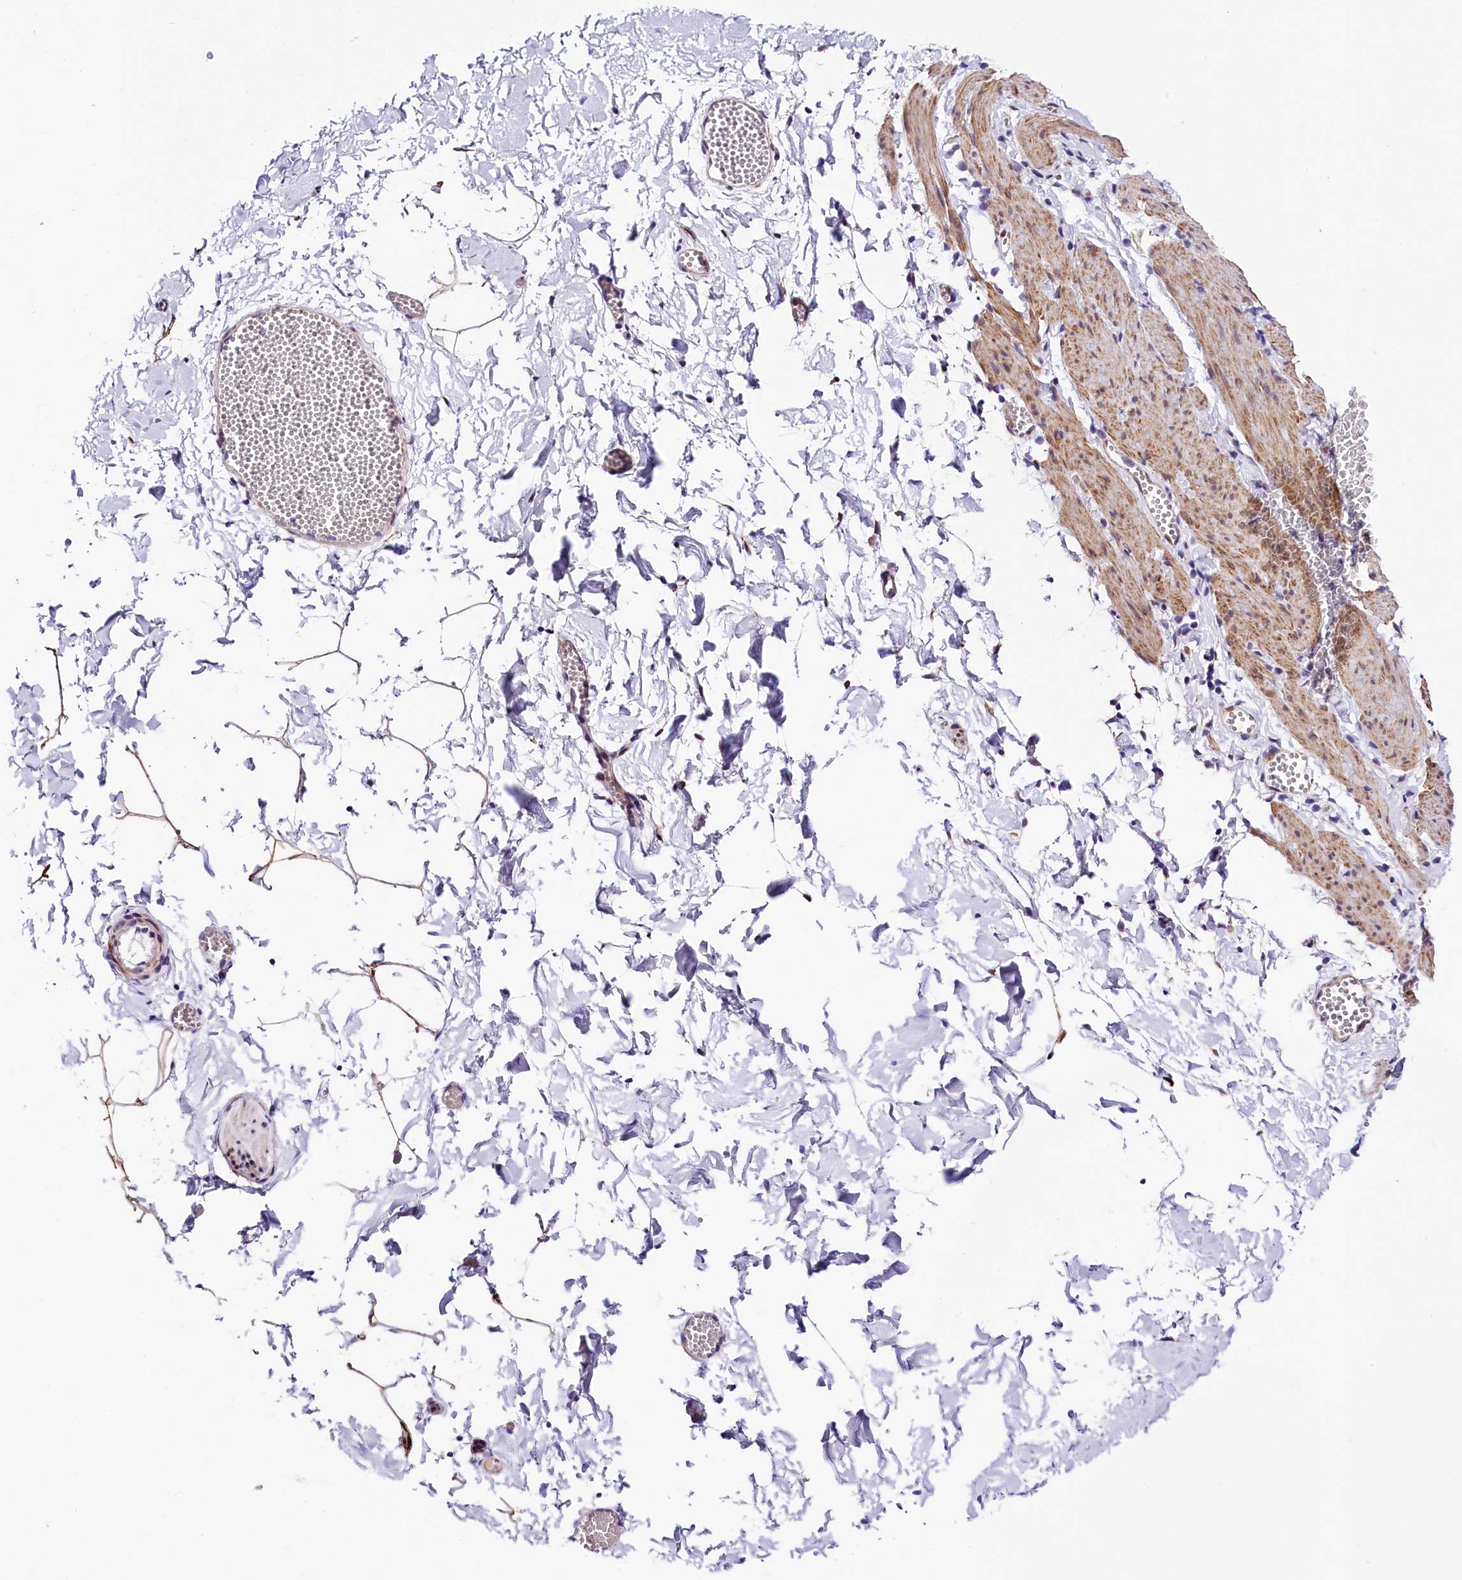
{"staining": {"intensity": "strong", "quantity": ">75%", "location": "cytoplasmic/membranous"}, "tissue": "adipose tissue", "cell_type": "Adipocytes", "image_type": "normal", "snomed": [{"axis": "morphology", "description": "Normal tissue, NOS"}, {"axis": "topography", "description": "Gallbladder"}, {"axis": "topography", "description": "Peripheral nerve tissue"}], "caption": "Immunohistochemical staining of benign adipose tissue demonstrates >75% levels of strong cytoplasmic/membranous protein positivity in approximately >75% of adipocytes. (DAB (3,3'-diaminobenzidine) = brown stain, brightfield microscopy at high magnification).", "gene": "ITGA1", "patient": {"sex": "male", "age": 38}}